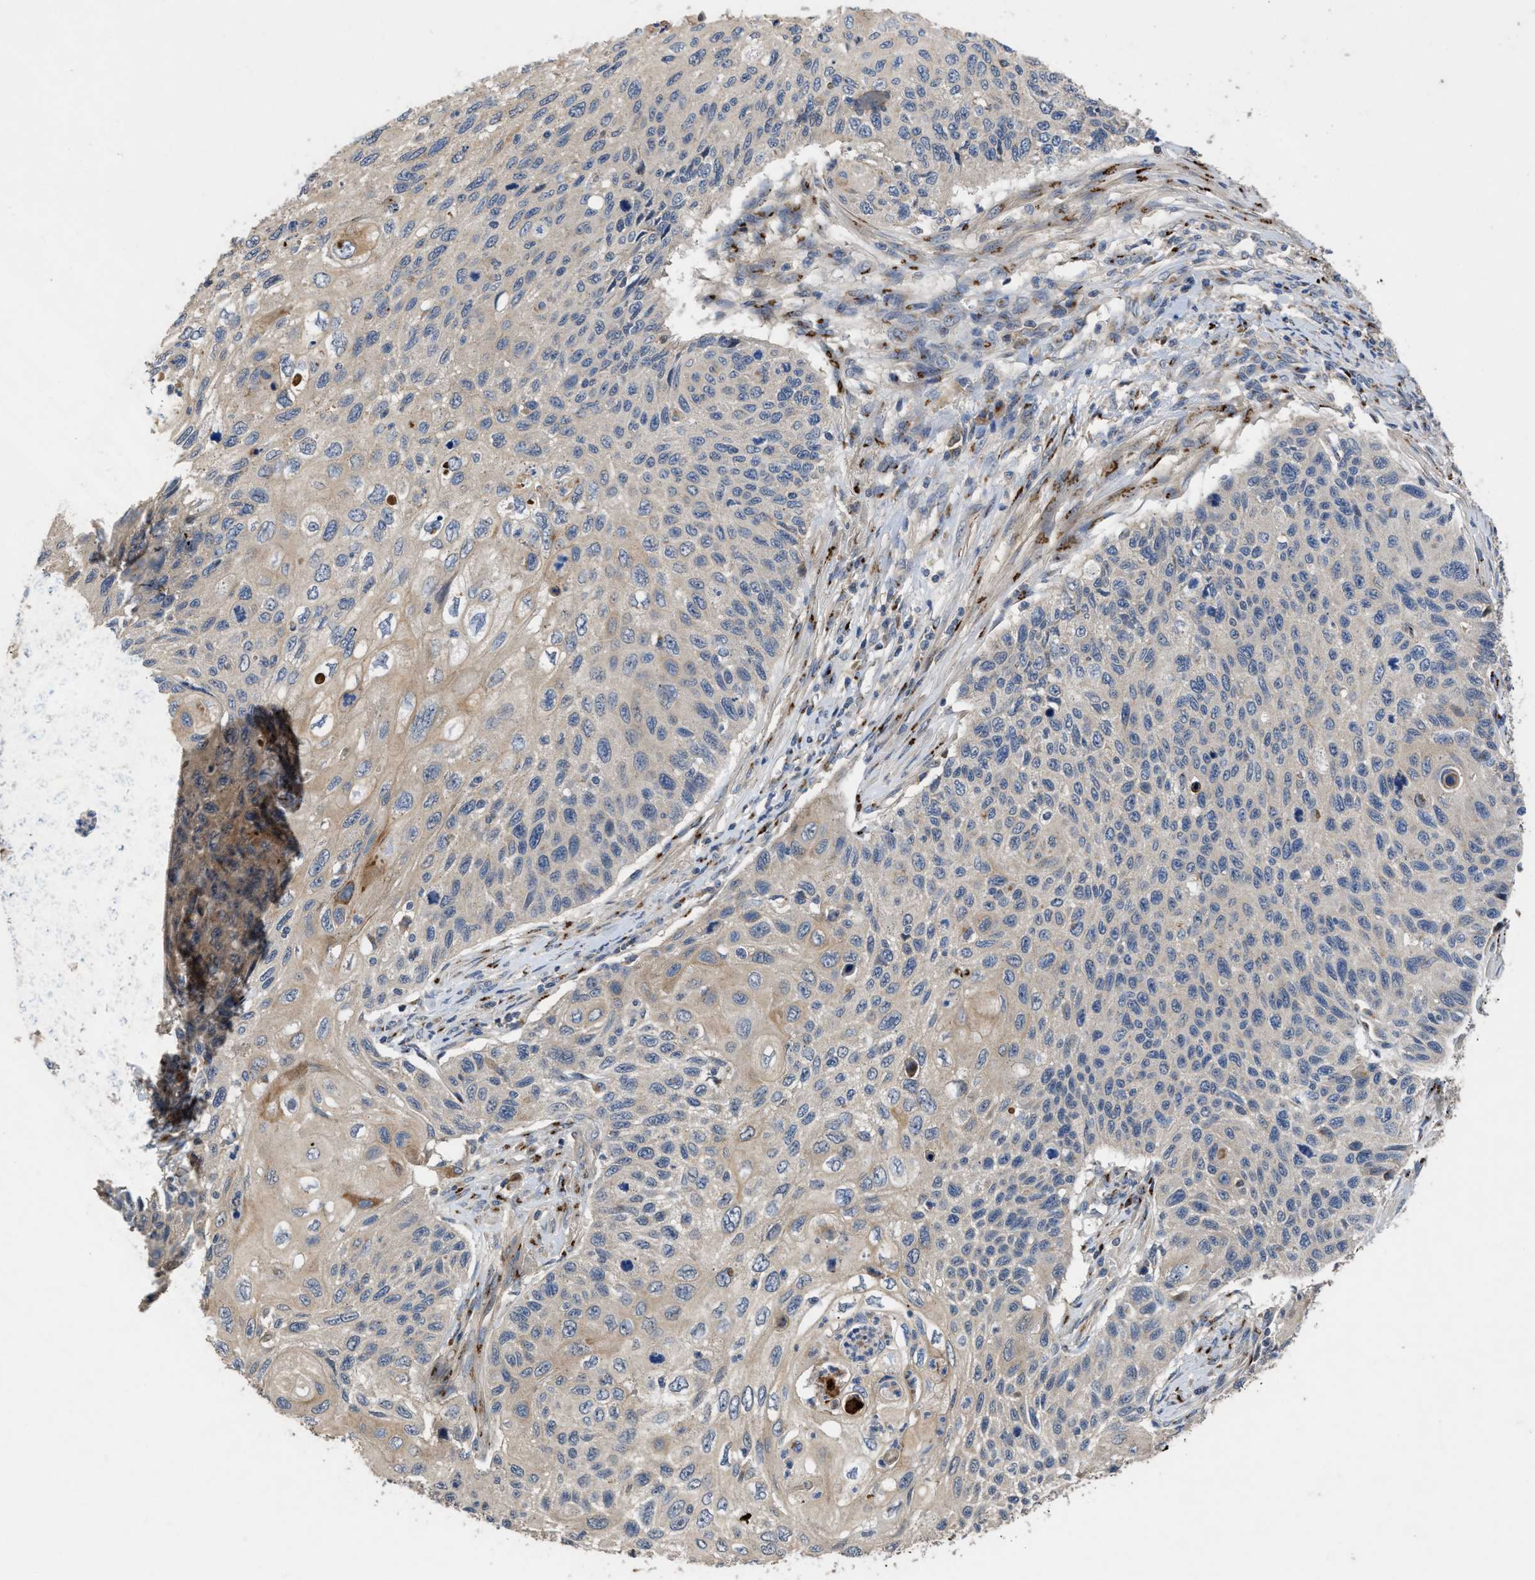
{"staining": {"intensity": "weak", "quantity": "25%-75%", "location": "cytoplasmic/membranous"}, "tissue": "cervical cancer", "cell_type": "Tumor cells", "image_type": "cancer", "snomed": [{"axis": "morphology", "description": "Squamous cell carcinoma, NOS"}, {"axis": "topography", "description": "Cervix"}], "caption": "Cervical cancer (squamous cell carcinoma) was stained to show a protein in brown. There is low levels of weak cytoplasmic/membranous expression in approximately 25%-75% of tumor cells. The staining was performed using DAB, with brown indicating positive protein expression. Nuclei are stained blue with hematoxylin.", "gene": "SIK2", "patient": {"sex": "female", "age": 70}}